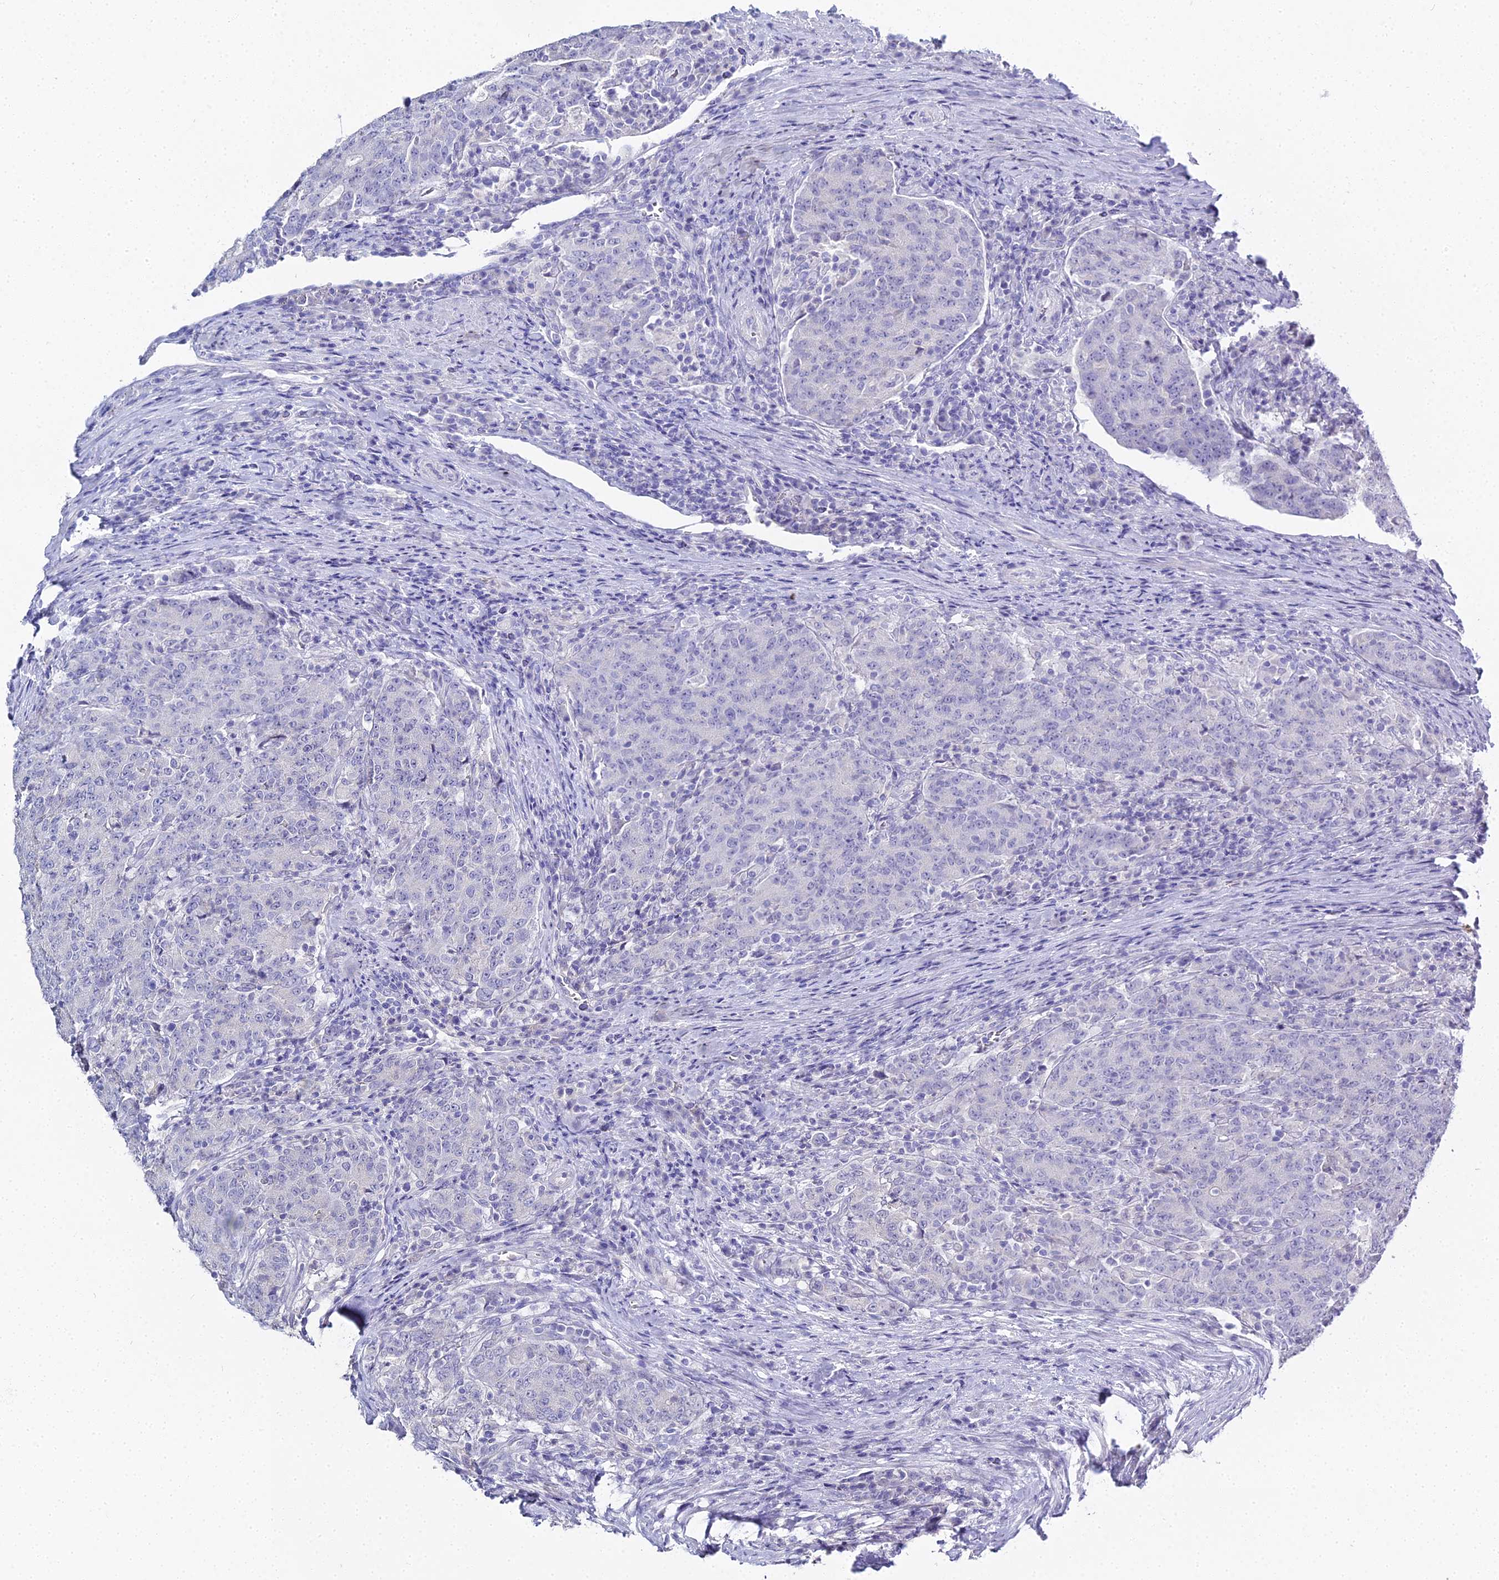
{"staining": {"intensity": "negative", "quantity": "none", "location": "none"}, "tissue": "colorectal cancer", "cell_type": "Tumor cells", "image_type": "cancer", "snomed": [{"axis": "morphology", "description": "Adenocarcinoma, NOS"}, {"axis": "topography", "description": "Colon"}], "caption": "IHC image of neoplastic tissue: human colorectal adenocarcinoma stained with DAB displays no significant protein expression in tumor cells.", "gene": "S100A7", "patient": {"sex": "female", "age": 75}}